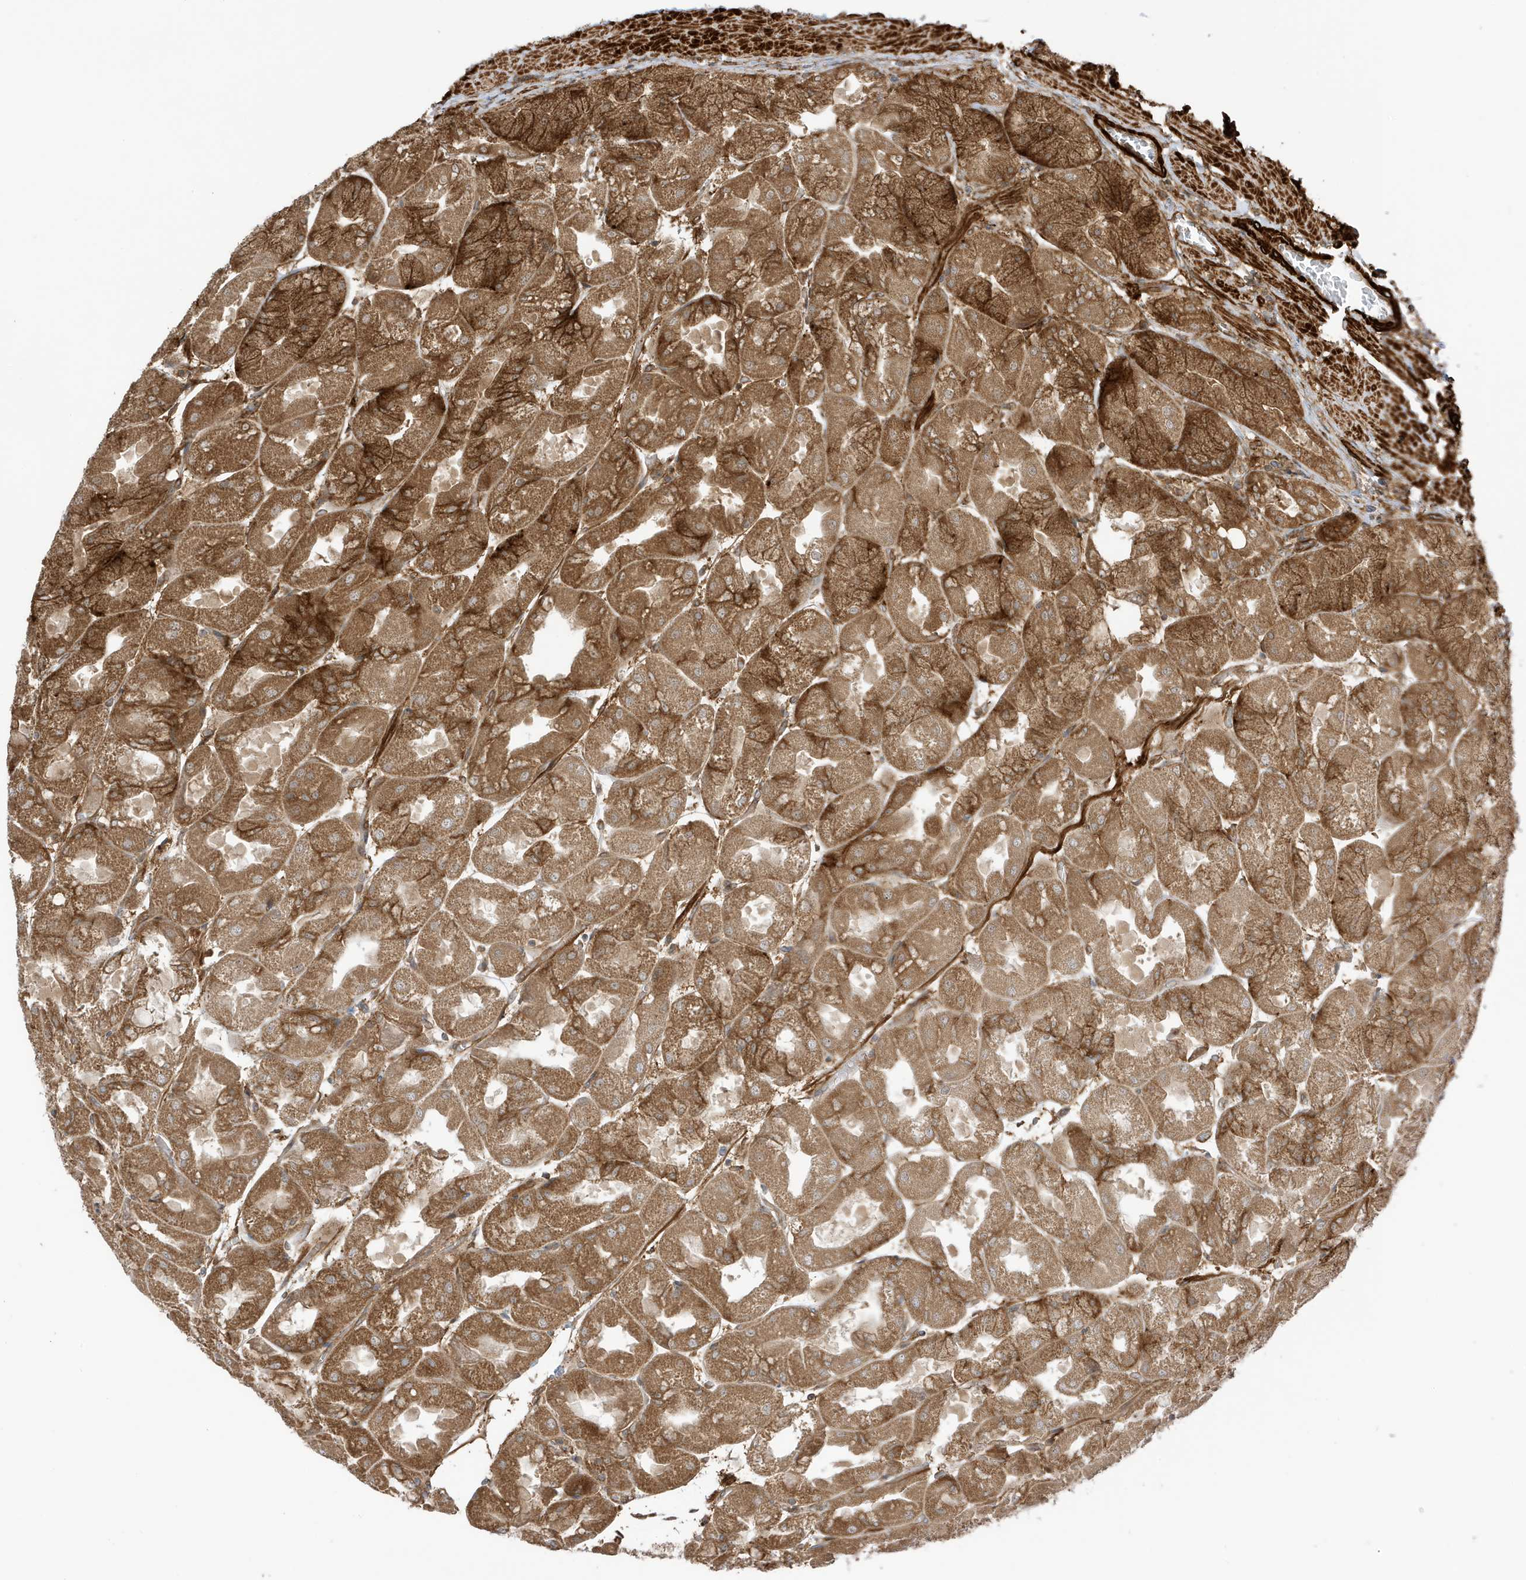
{"staining": {"intensity": "strong", "quantity": ">75%", "location": "cytoplasmic/membranous"}, "tissue": "stomach", "cell_type": "Glandular cells", "image_type": "normal", "snomed": [{"axis": "morphology", "description": "Normal tissue, NOS"}, {"axis": "topography", "description": "Stomach"}], "caption": "DAB (3,3'-diaminobenzidine) immunohistochemical staining of benign human stomach demonstrates strong cytoplasmic/membranous protein positivity in approximately >75% of glandular cells.", "gene": "CDC42EP3", "patient": {"sex": "female", "age": 61}}